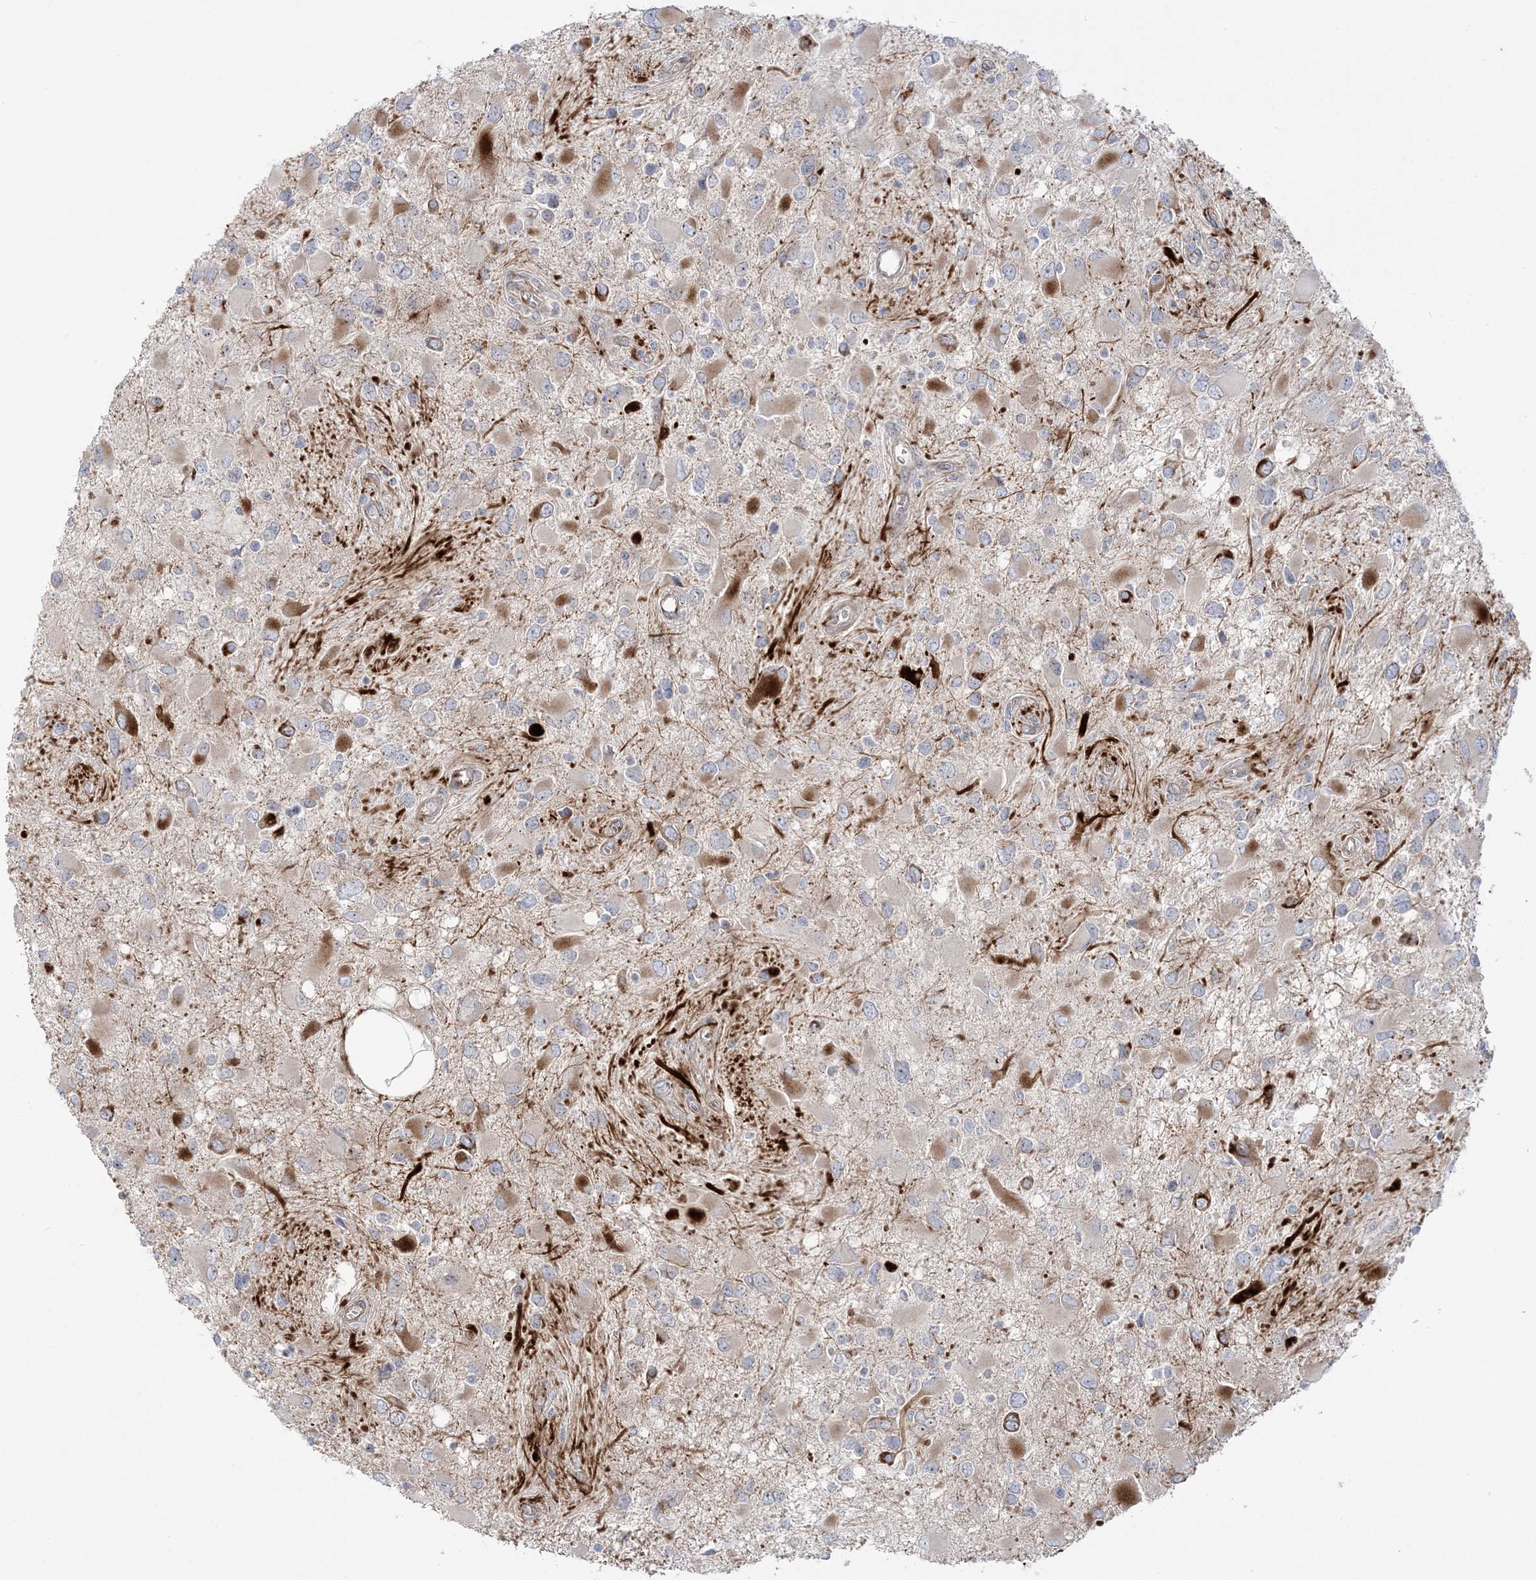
{"staining": {"intensity": "weak", "quantity": "<25%", "location": "cytoplasmic/membranous"}, "tissue": "glioma", "cell_type": "Tumor cells", "image_type": "cancer", "snomed": [{"axis": "morphology", "description": "Glioma, malignant, High grade"}, {"axis": "topography", "description": "Brain"}], "caption": "Immunohistochemical staining of human glioma shows no significant positivity in tumor cells.", "gene": "NUDT9", "patient": {"sex": "male", "age": 53}}